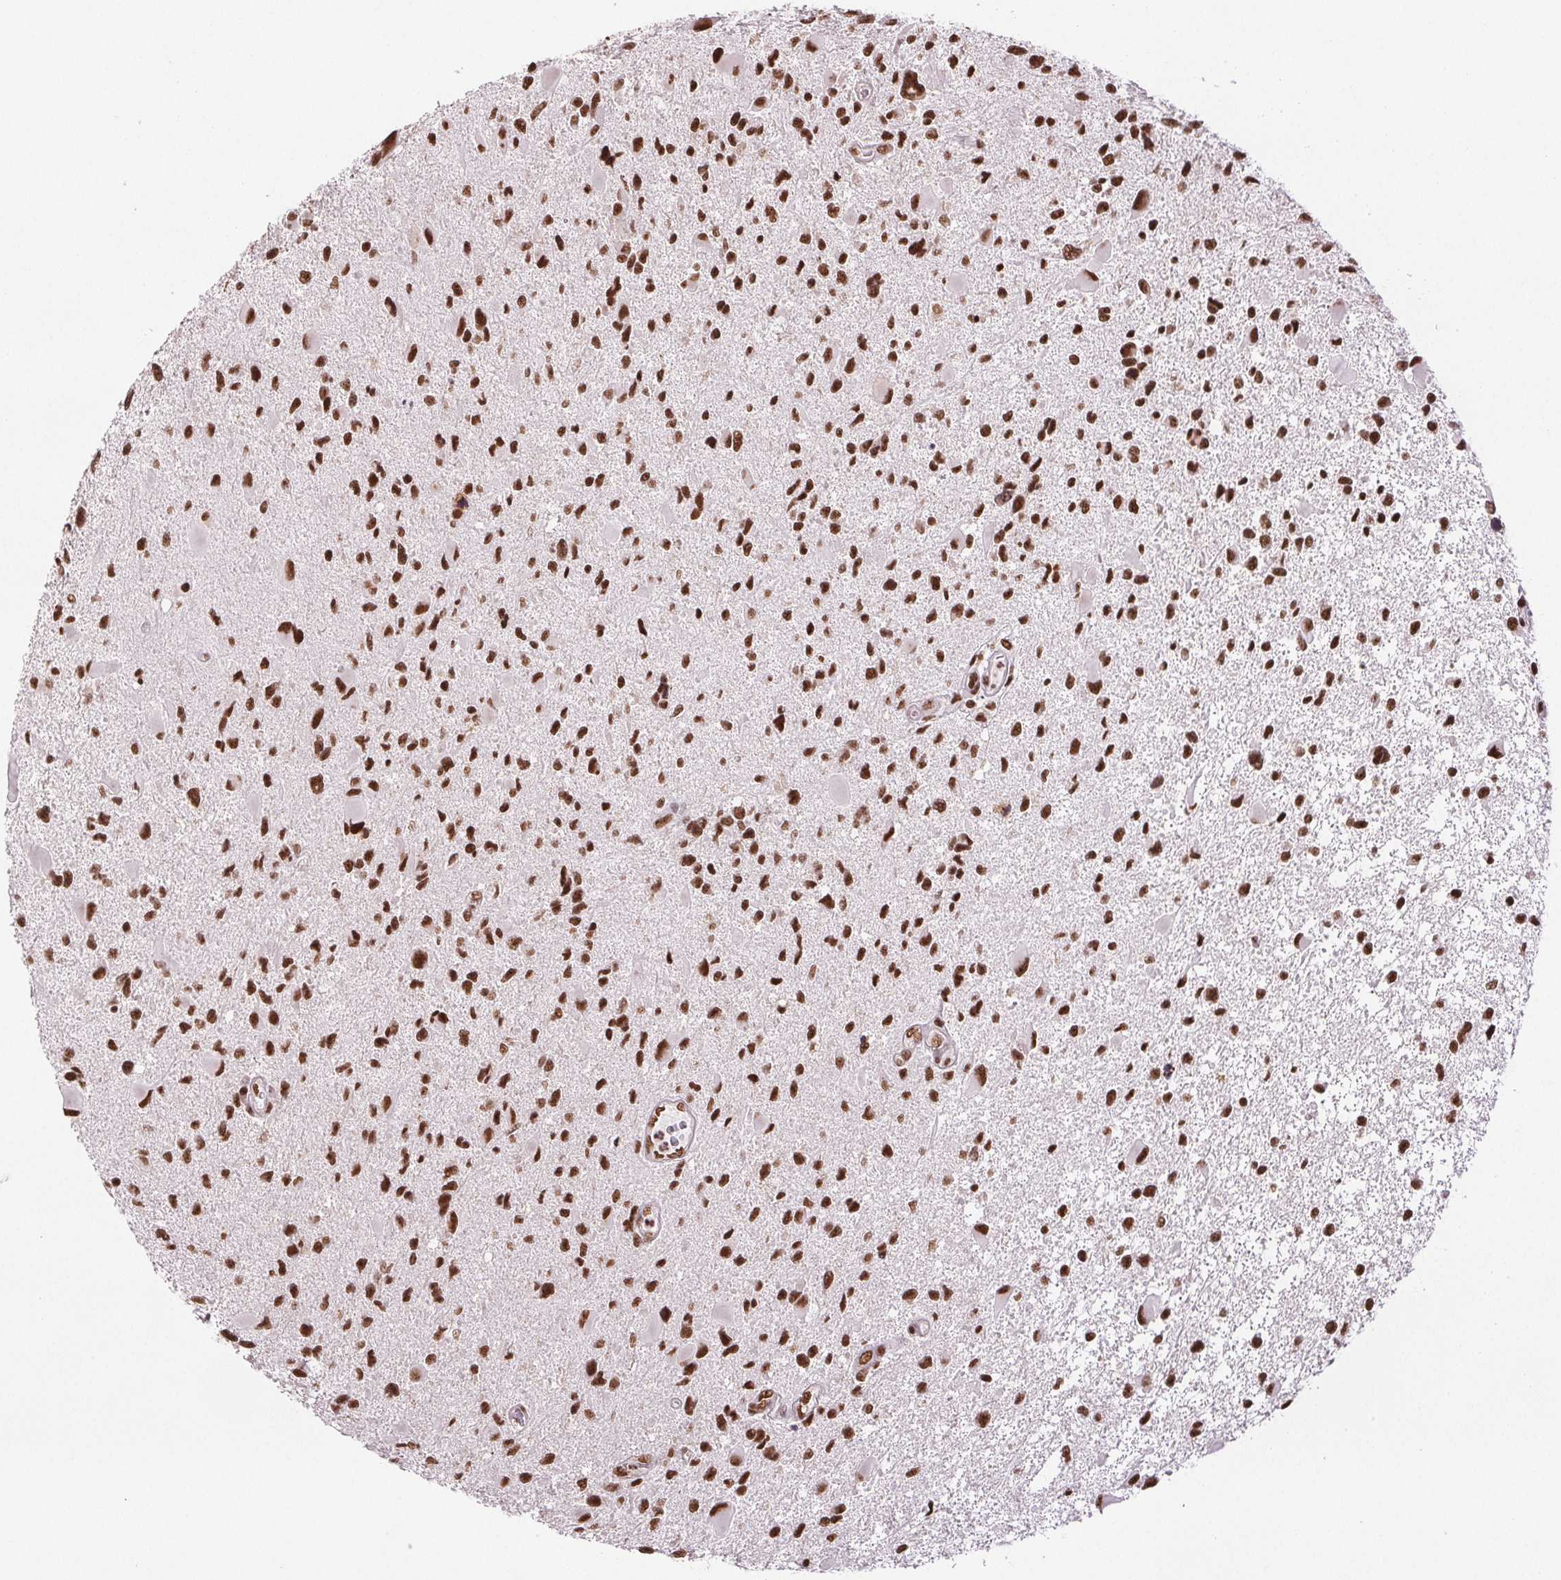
{"staining": {"intensity": "strong", "quantity": ">75%", "location": "nuclear"}, "tissue": "glioma", "cell_type": "Tumor cells", "image_type": "cancer", "snomed": [{"axis": "morphology", "description": "Glioma, malignant, Low grade"}, {"axis": "topography", "description": "Brain"}], "caption": "Protein staining of malignant low-grade glioma tissue reveals strong nuclear staining in approximately >75% of tumor cells.", "gene": "IK", "patient": {"sex": "female", "age": 32}}